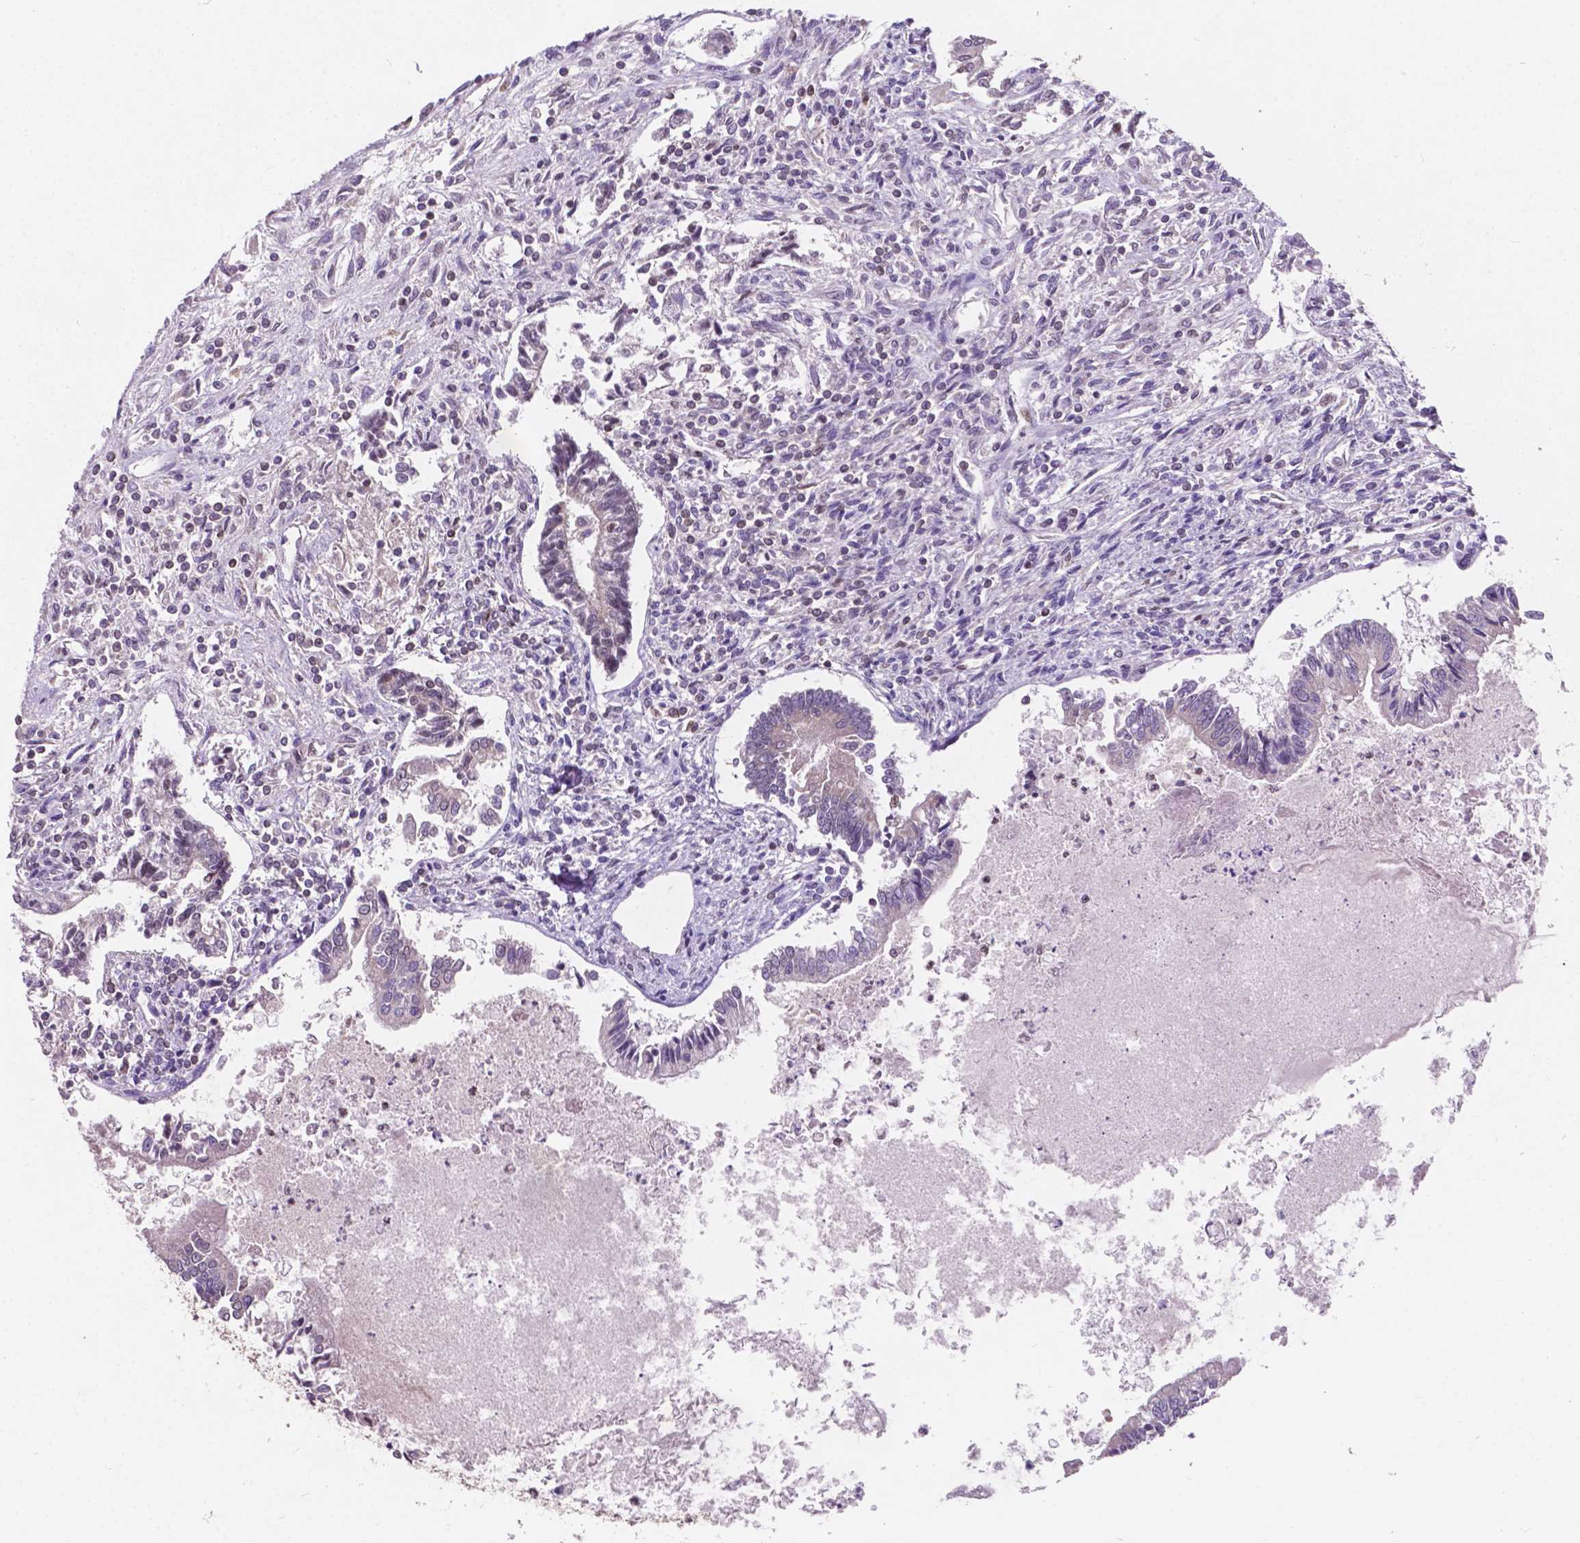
{"staining": {"intensity": "negative", "quantity": "none", "location": "none"}, "tissue": "testis cancer", "cell_type": "Tumor cells", "image_type": "cancer", "snomed": [{"axis": "morphology", "description": "Carcinoma, Embryonal, NOS"}, {"axis": "topography", "description": "Testis"}], "caption": "Human testis cancer stained for a protein using immunohistochemistry (IHC) displays no staining in tumor cells.", "gene": "MRPL33", "patient": {"sex": "male", "age": 37}}